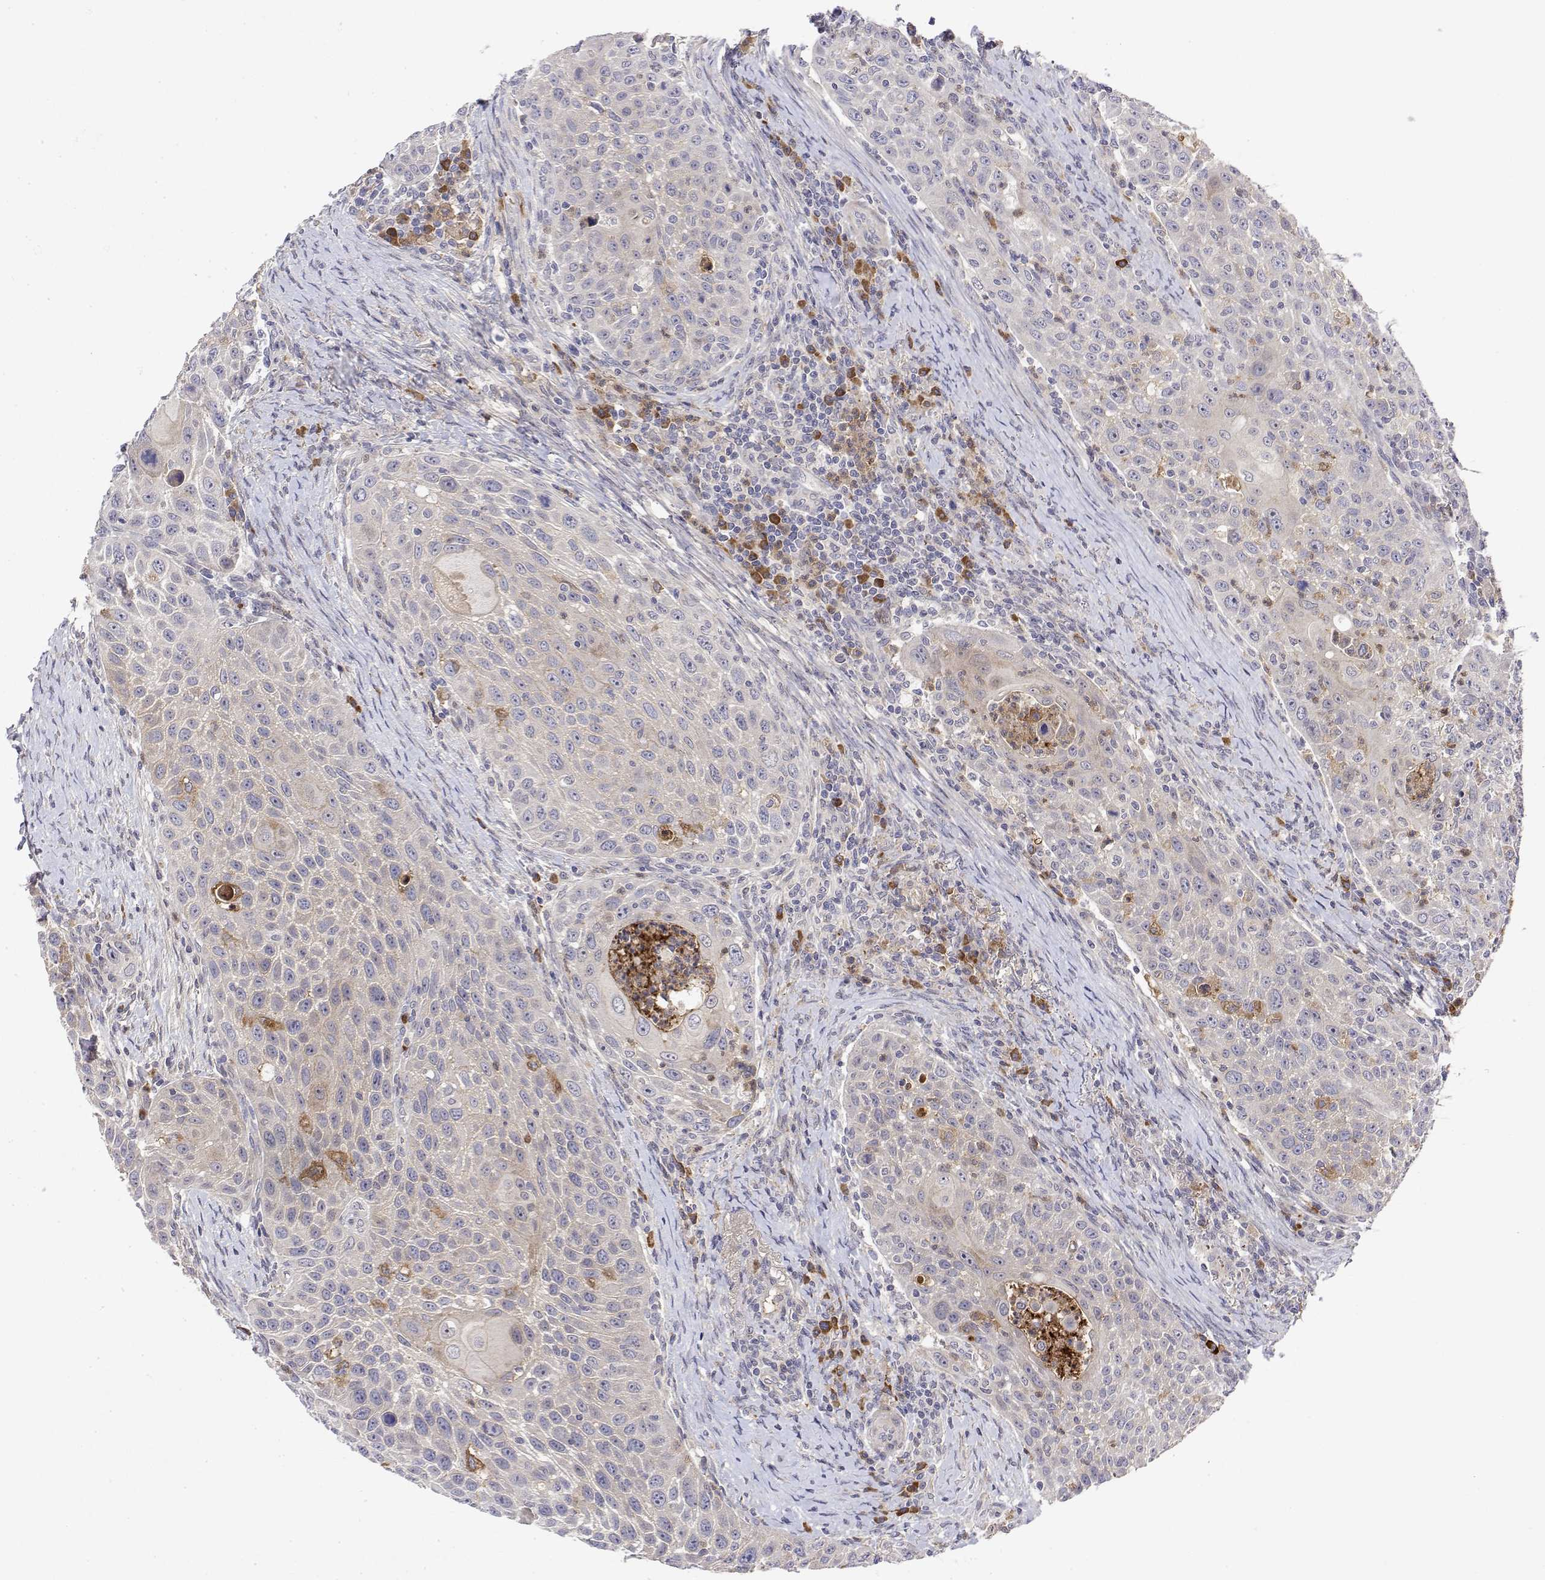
{"staining": {"intensity": "moderate", "quantity": "<25%", "location": "cytoplasmic/membranous"}, "tissue": "head and neck cancer", "cell_type": "Tumor cells", "image_type": "cancer", "snomed": [{"axis": "morphology", "description": "Squamous cell carcinoma, NOS"}, {"axis": "topography", "description": "Head-Neck"}], "caption": "Tumor cells exhibit low levels of moderate cytoplasmic/membranous expression in approximately <25% of cells in human head and neck squamous cell carcinoma. (DAB (3,3'-diaminobenzidine) IHC with brightfield microscopy, high magnification).", "gene": "IGFBP4", "patient": {"sex": "male", "age": 69}}